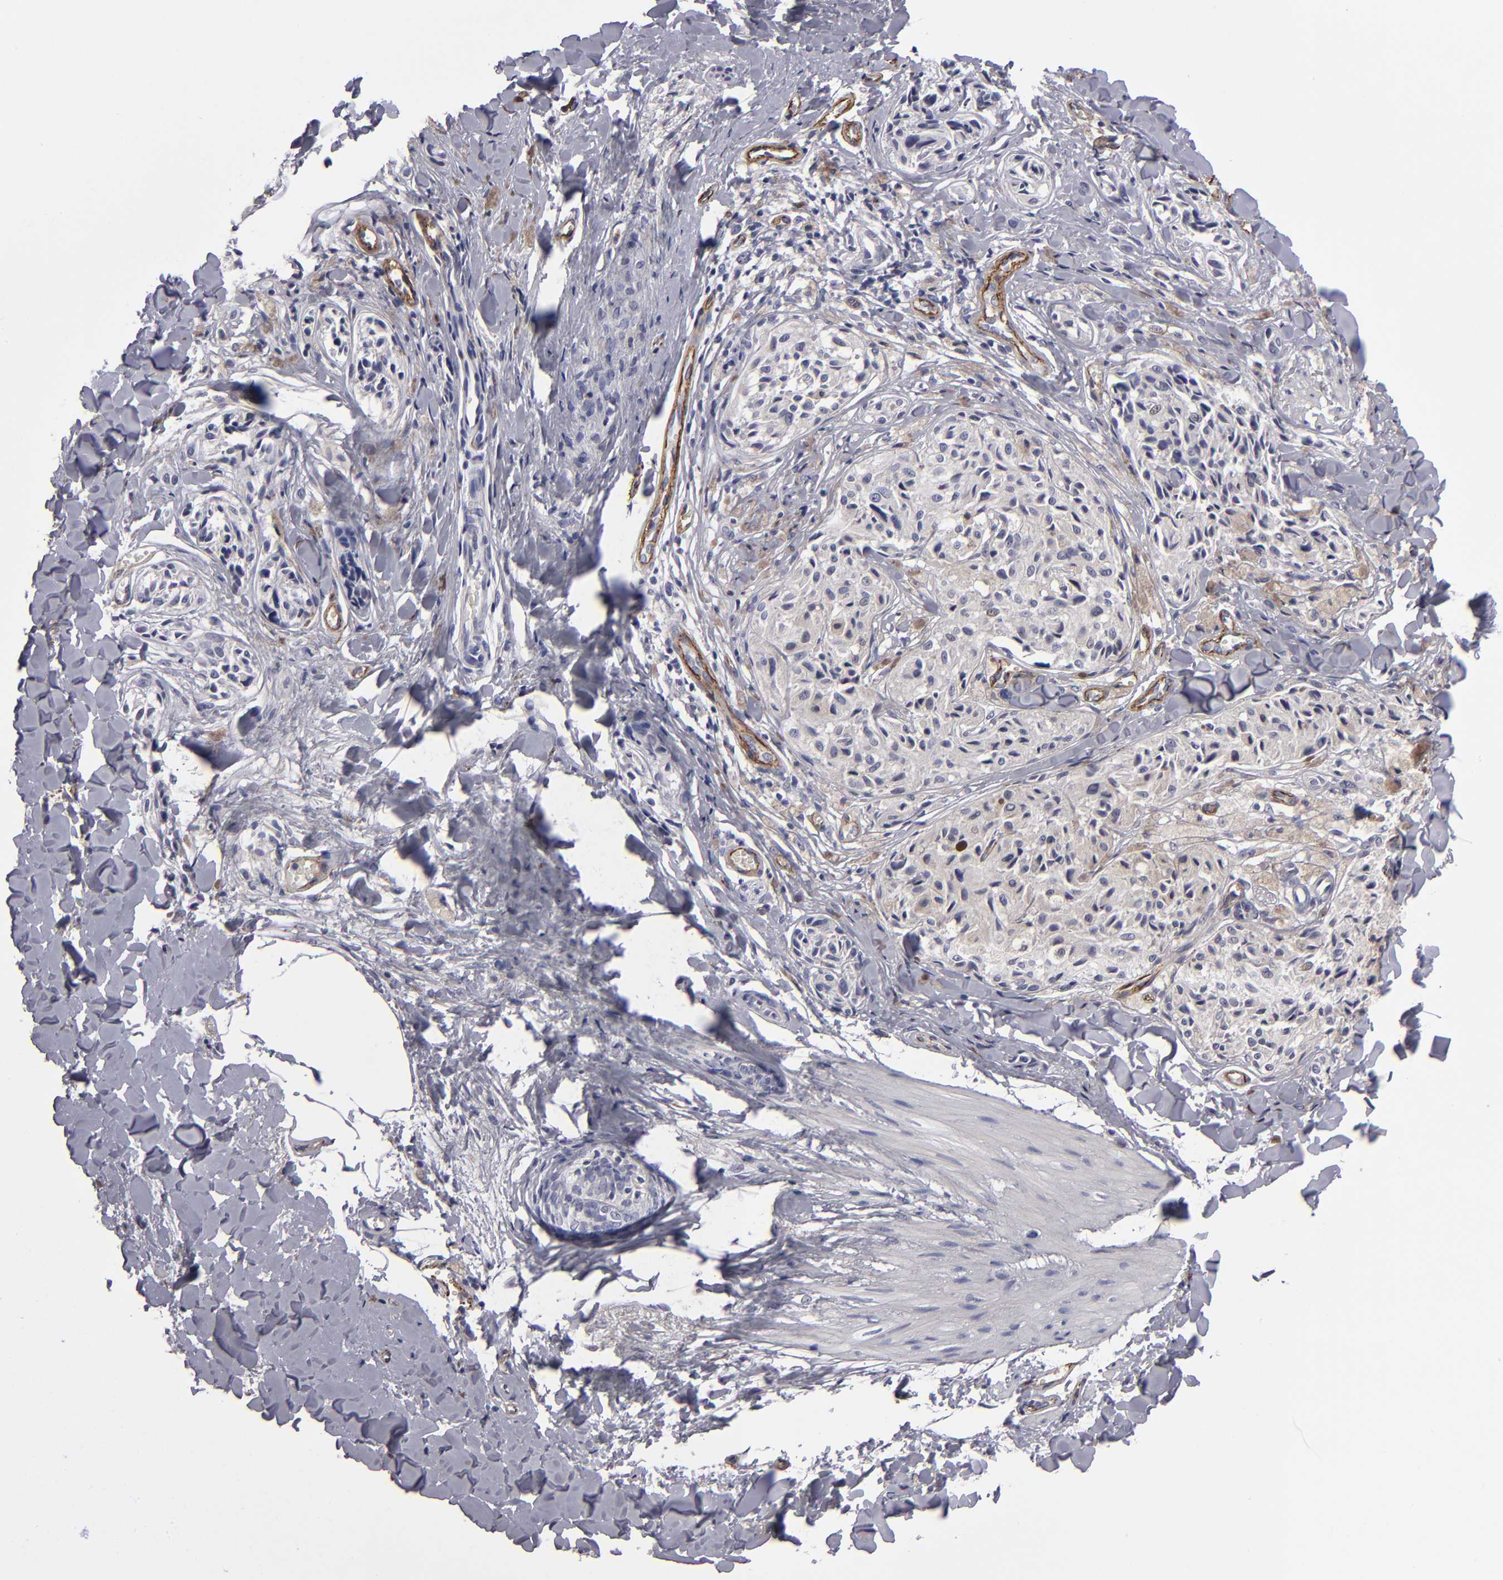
{"staining": {"intensity": "weak", "quantity": "<25%", "location": "cytoplasmic/membranous"}, "tissue": "melanoma", "cell_type": "Tumor cells", "image_type": "cancer", "snomed": [{"axis": "morphology", "description": "Malignant melanoma, Metastatic site"}, {"axis": "topography", "description": "Skin"}], "caption": "Human malignant melanoma (metastatic site) stained for a protein using IHC reveals no staining in tumor cells.", "gene": "ZNF175", "patient": {"sex": "female", "age": 66}}